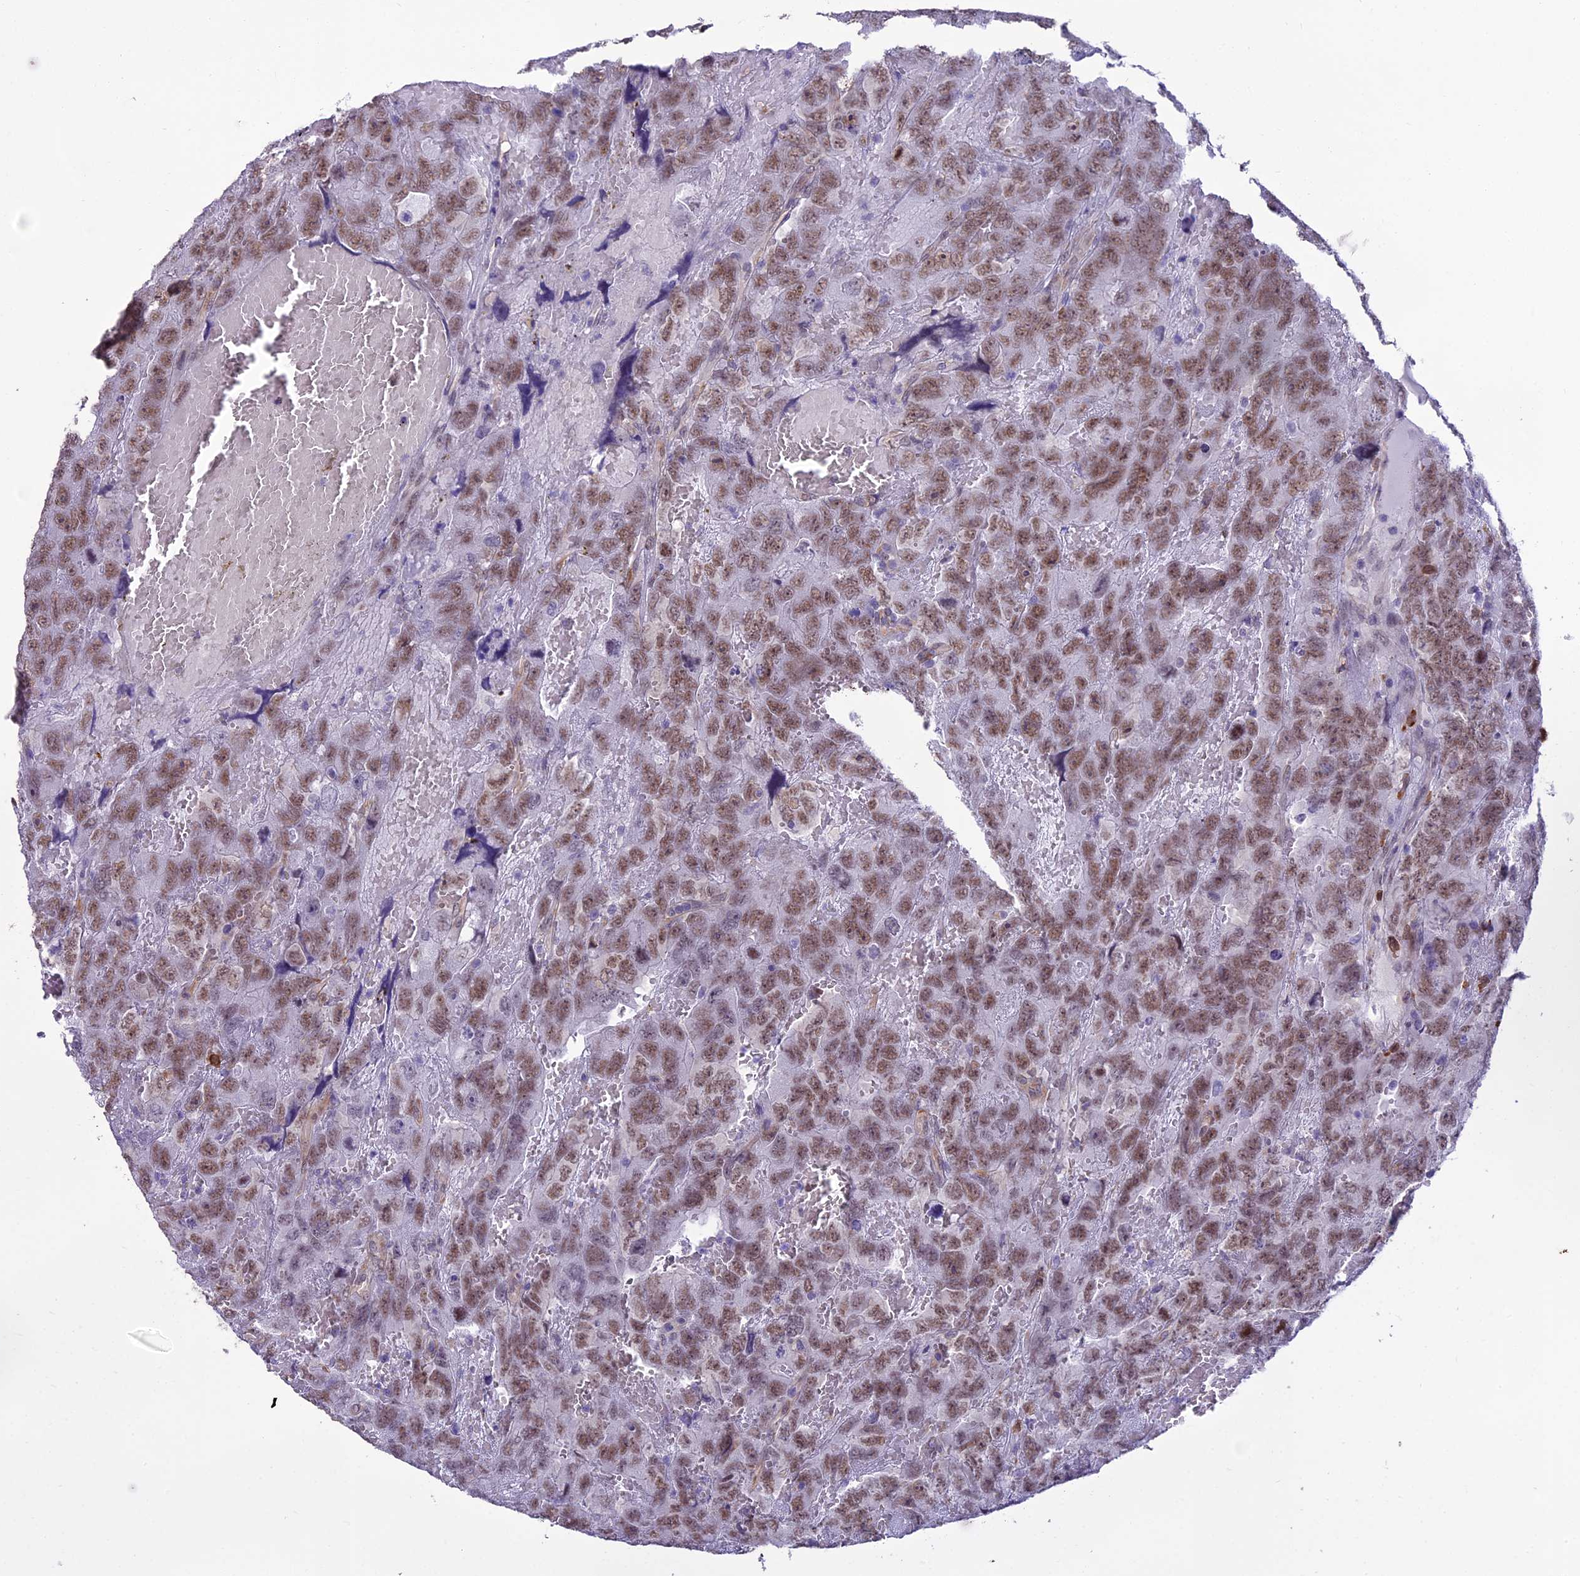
{"staining": {"intensity": "strong", "quantity": ">75%", "location": "nuclear"}, "tissue": "testis cancer", "cell_type": "Tumor cells", "image_type": "cancer", "snomed": [{"axis": "morphology", "description": "Carcinoma, Embryonal, NOS"}, {"axis": "topography", "description": "Testis"}], "caption": "IHC photomicrograph of testis cancer (embryonal carcinoma) stained for a protein (brown), which shows high levels of strong nuclear staining in about >75% of tumor cells.", "gene": "BLNK", "patient": {"sex": "male", "age": 45}}